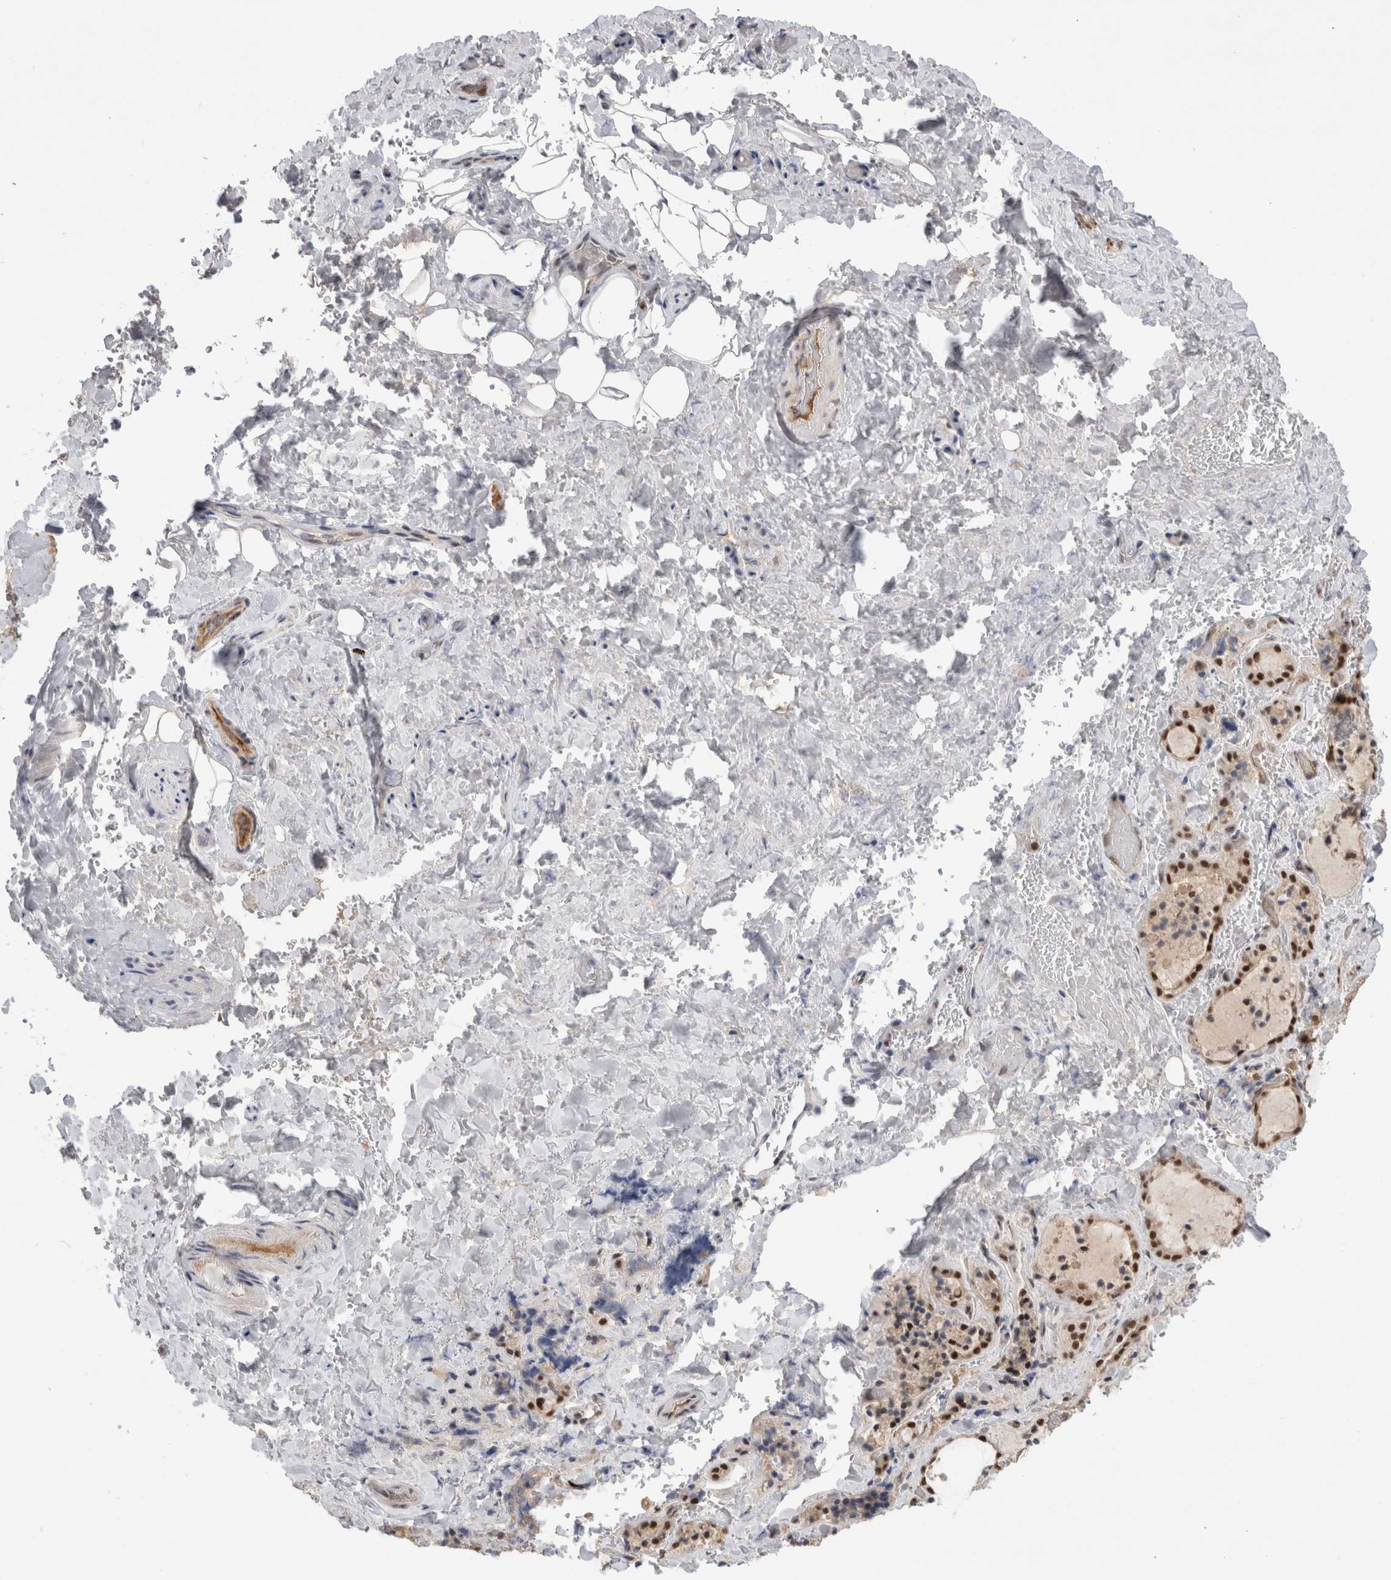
{"staining": {"intensity": "moderate", "quantity": ">75%", "location": "nuclear"}, "tissue": "thyroid gland", "cell_type": "Glandular cells", "image_type": "normal", "snomed": [{"axis": "morphology", "description": "Normal tissue, NOS"}, {"axis": "topography", "description": "Thyroid gland"}], "caption": "This micrograph exhibits immunohistochemistry staining of benign thyroid gland, with medium moderate nuclear staining in about >75% of glandular cells.", "gene": "ZNF24", "patient": {"sex": "female", "age": 44}}